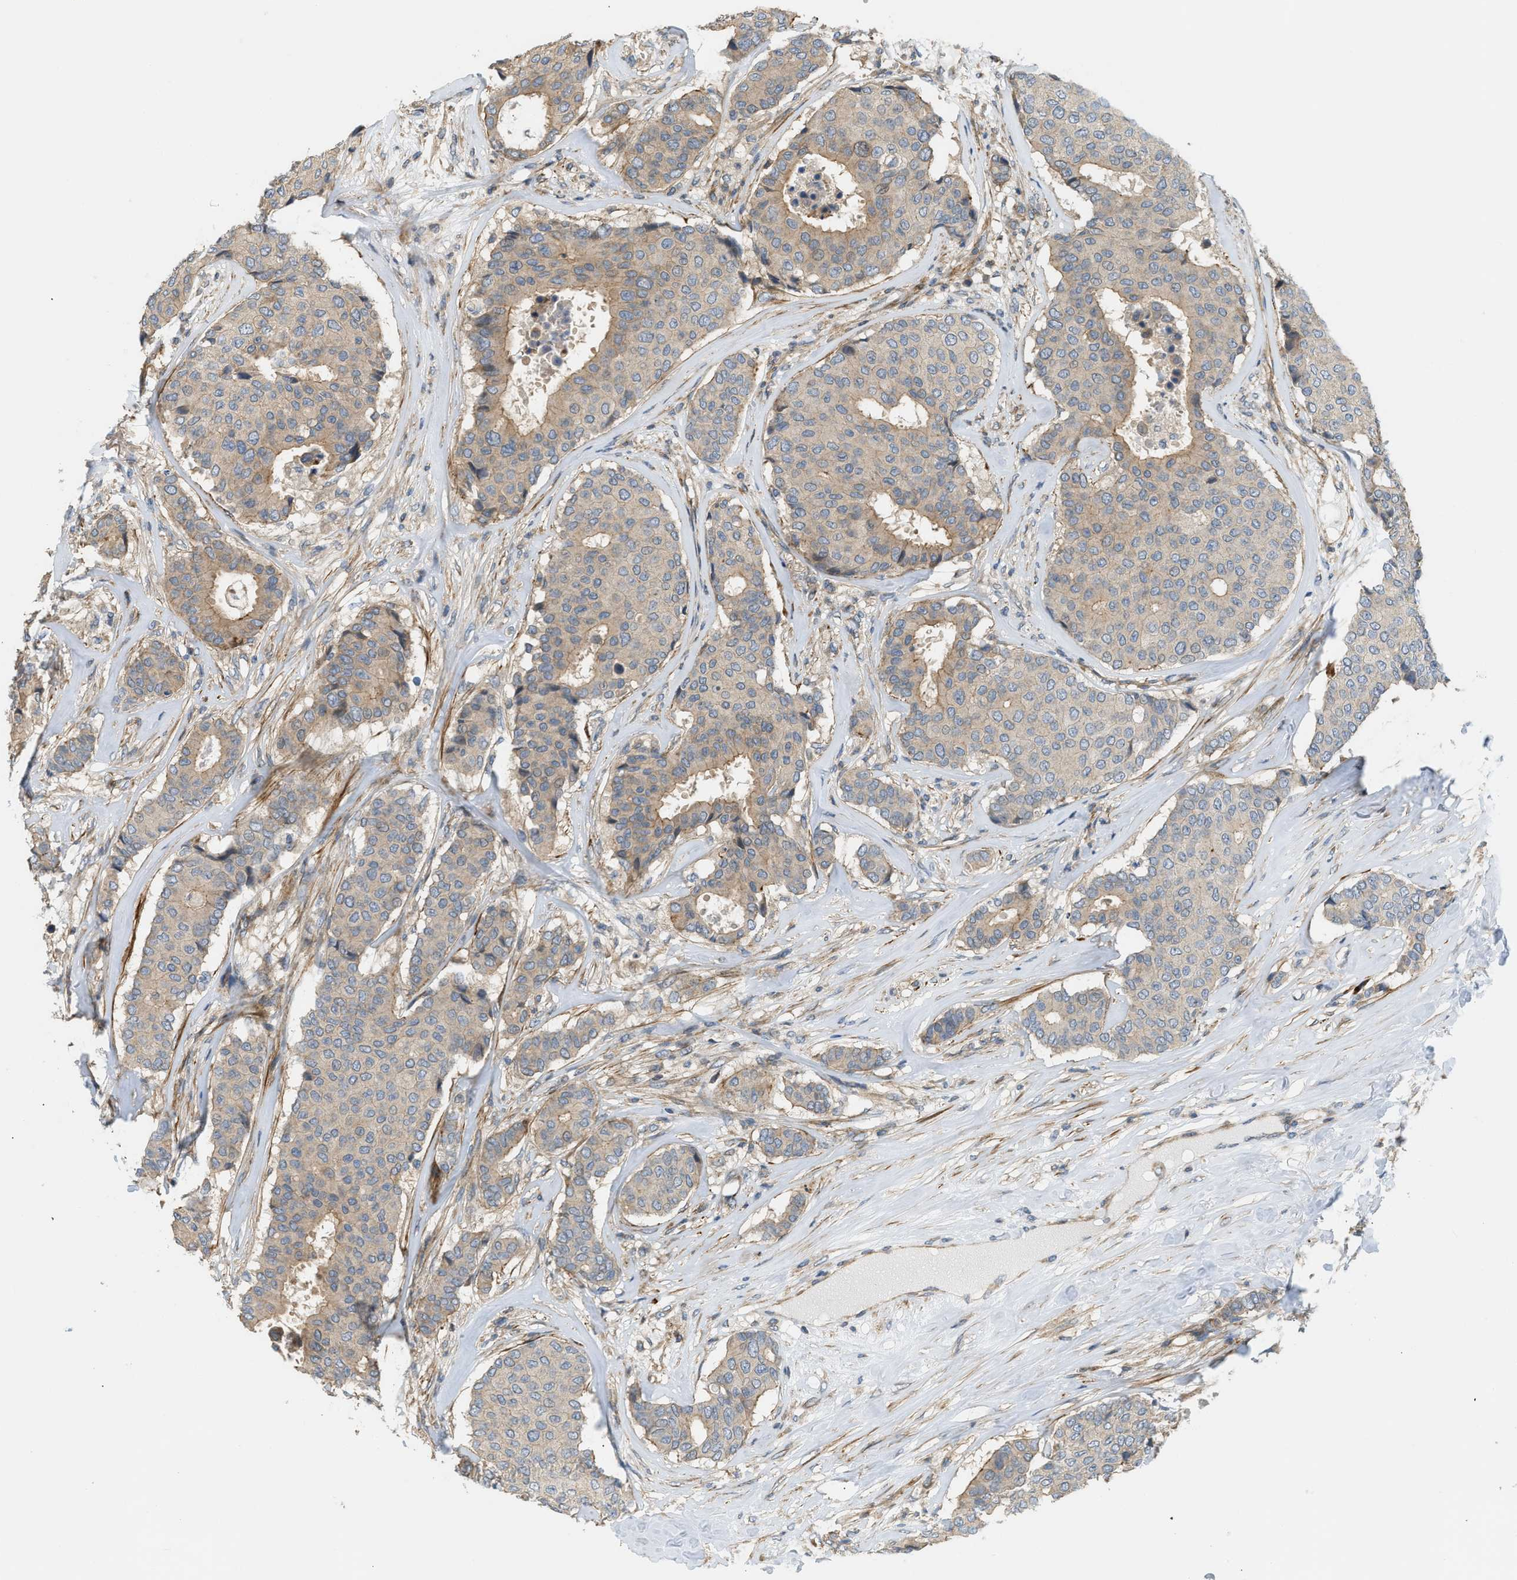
{"staining": {"intensity": "weak", "quantity": "25%-75%", "location": "cytoplasmic/membranous"}, "tissue": "breast cancer", "cell_type": "Tumor cells", "image_type": "cancer", "snomed": [{"axis": "morphology", "description": "Duct carcinoma"}, {"axis": "topography", "description": "Breast"}], "caption": "Immunohistochemistry (IHC) of breast cancer exhibits low levels of weak cytoplasmic/membranous positivity in about 25%-75% of tumor cells. (Brightfield microscopy of DAB IHC at high magnification).", "gene": "BTN3A2", "patient": {"sex": "female", "age": 75}}